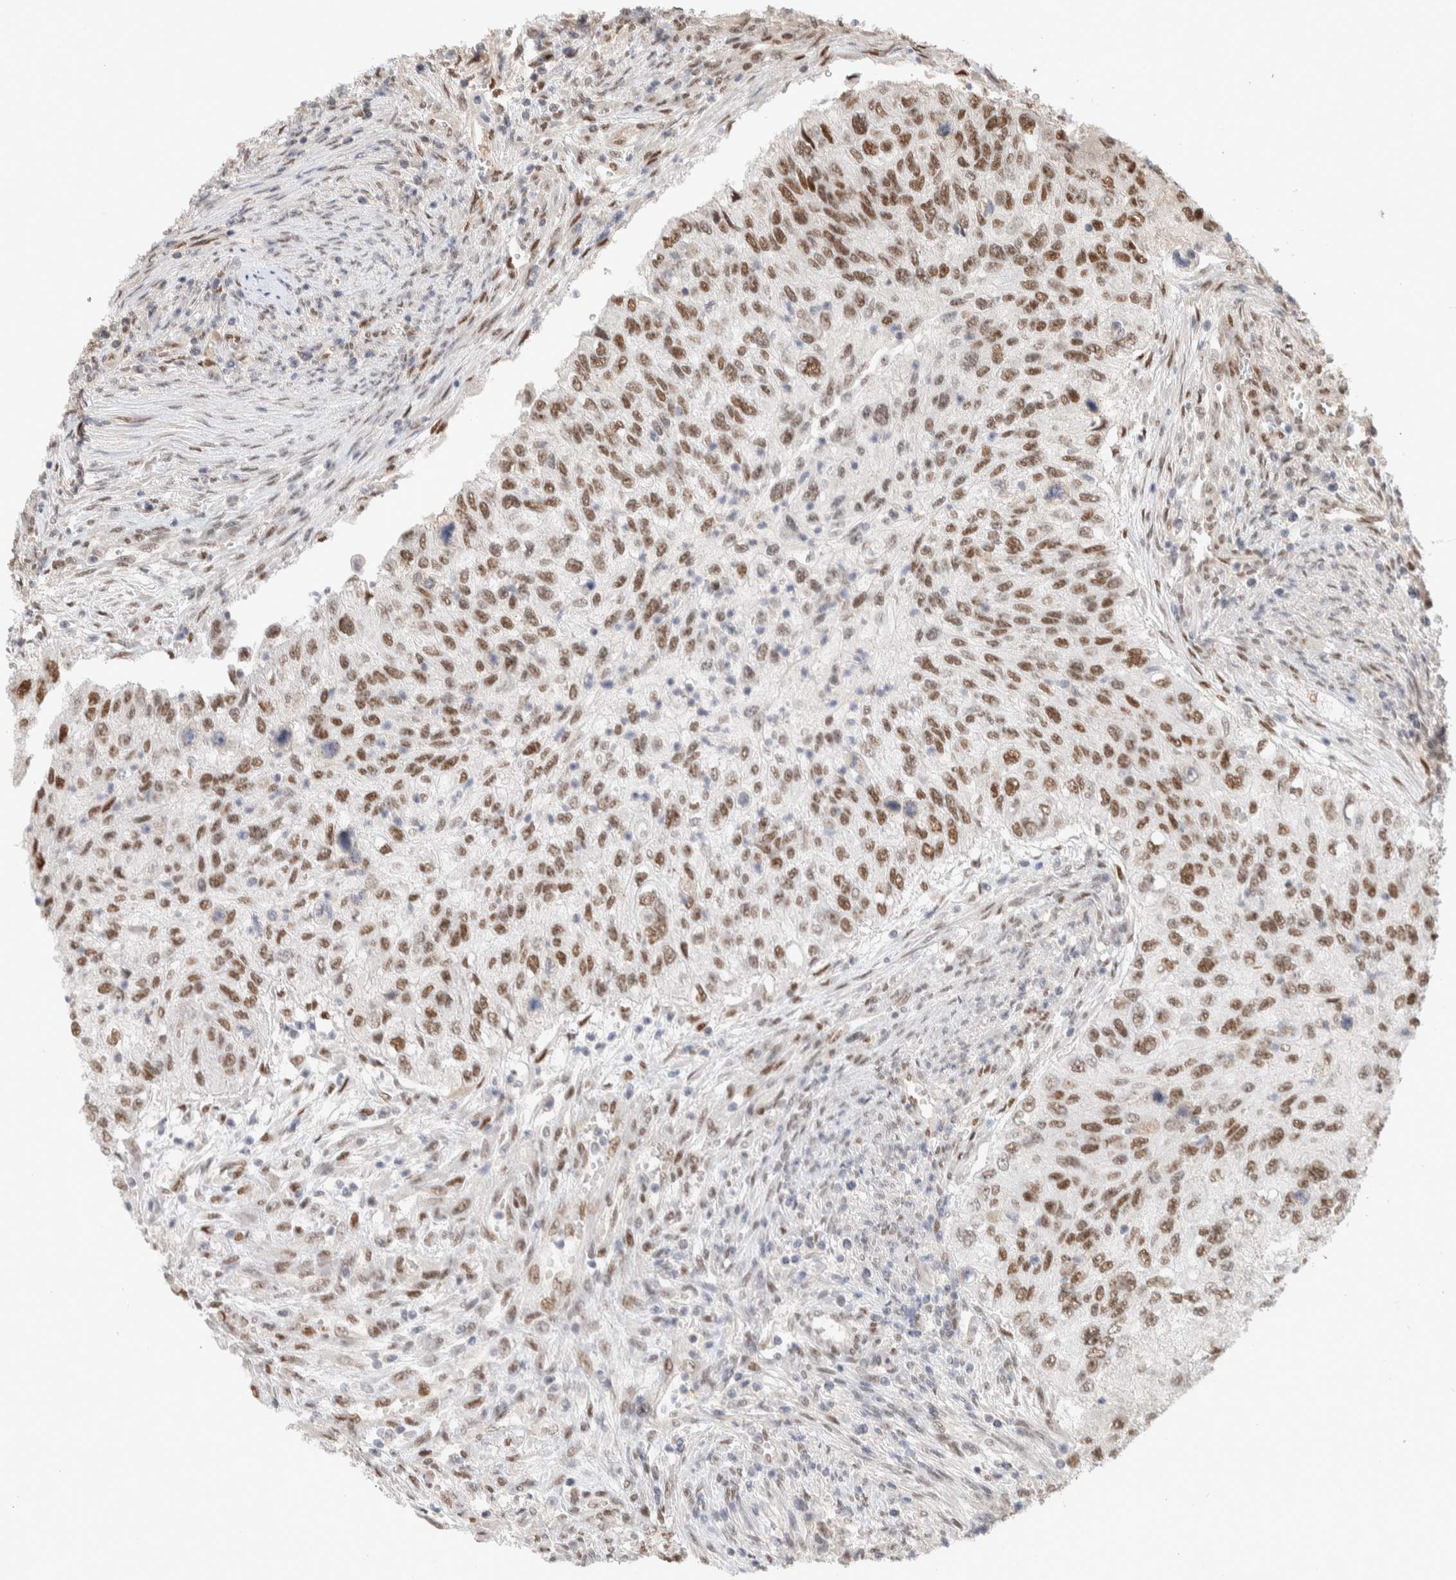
{"staining": {"intensity": "moderate", "quantity": ">75%", "location": "nuclear"}, "tissue": "urothelial cancer", "cell_type": "Tumor cells", "image_type": "cancer", "snomed": [{"axis": "morphology", "description": "Urothelial carcinoma, High grade"}, {"axis": "topography", "description": "Urinary bladder"}], "caption": "Immunohistochemical staining of human urothelial carcinoma (high-grade) exhibits medium levels of moderate nuclear protein positivity in approximately >75% of tumor cells.", "gene": "PUS7", "patient": {"sex": "female", "age": 60}}